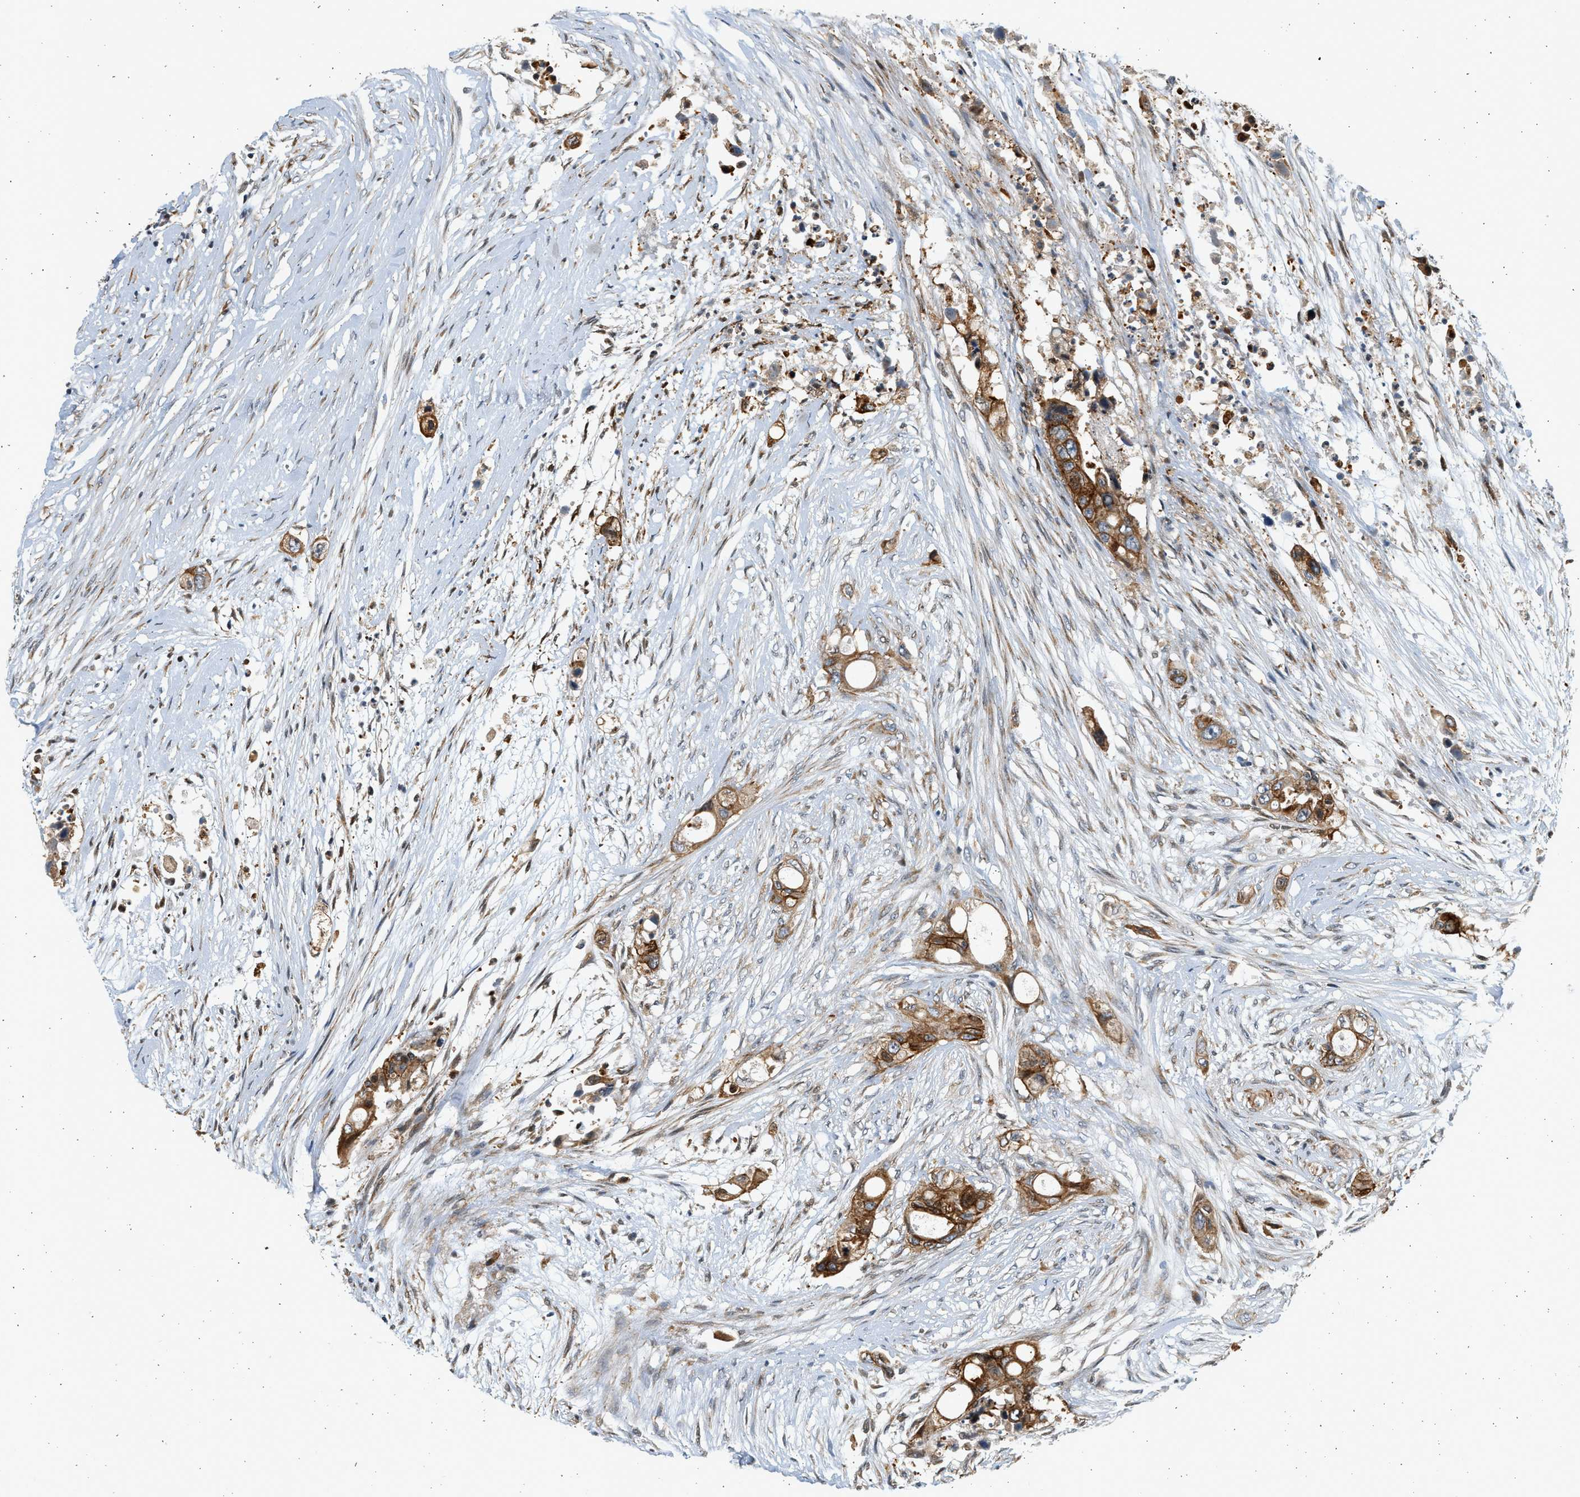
{"staining": {"intensity": "strong", "quantity": ">75%", "location": "cytoplasmic/membranous"}, "tissue": "colorectal cancer", "cell_type": "Tumor cells", "image_type": "cancer", "snomed": [{"axis": "morphology", "description": "Adenocarcinoma, NOS"}, {"axis": "topography", "description": "Colon"}], "caption": "DAB (3,3'-diaminobenzidine) immunohistochemical staining of colorectal cancer demonstrates strong cytoplasmic/membranous protein staining in about >75% of tumor cells.", "gene": "NRSN2", "patient": {"sex": "female", "age": 57}}